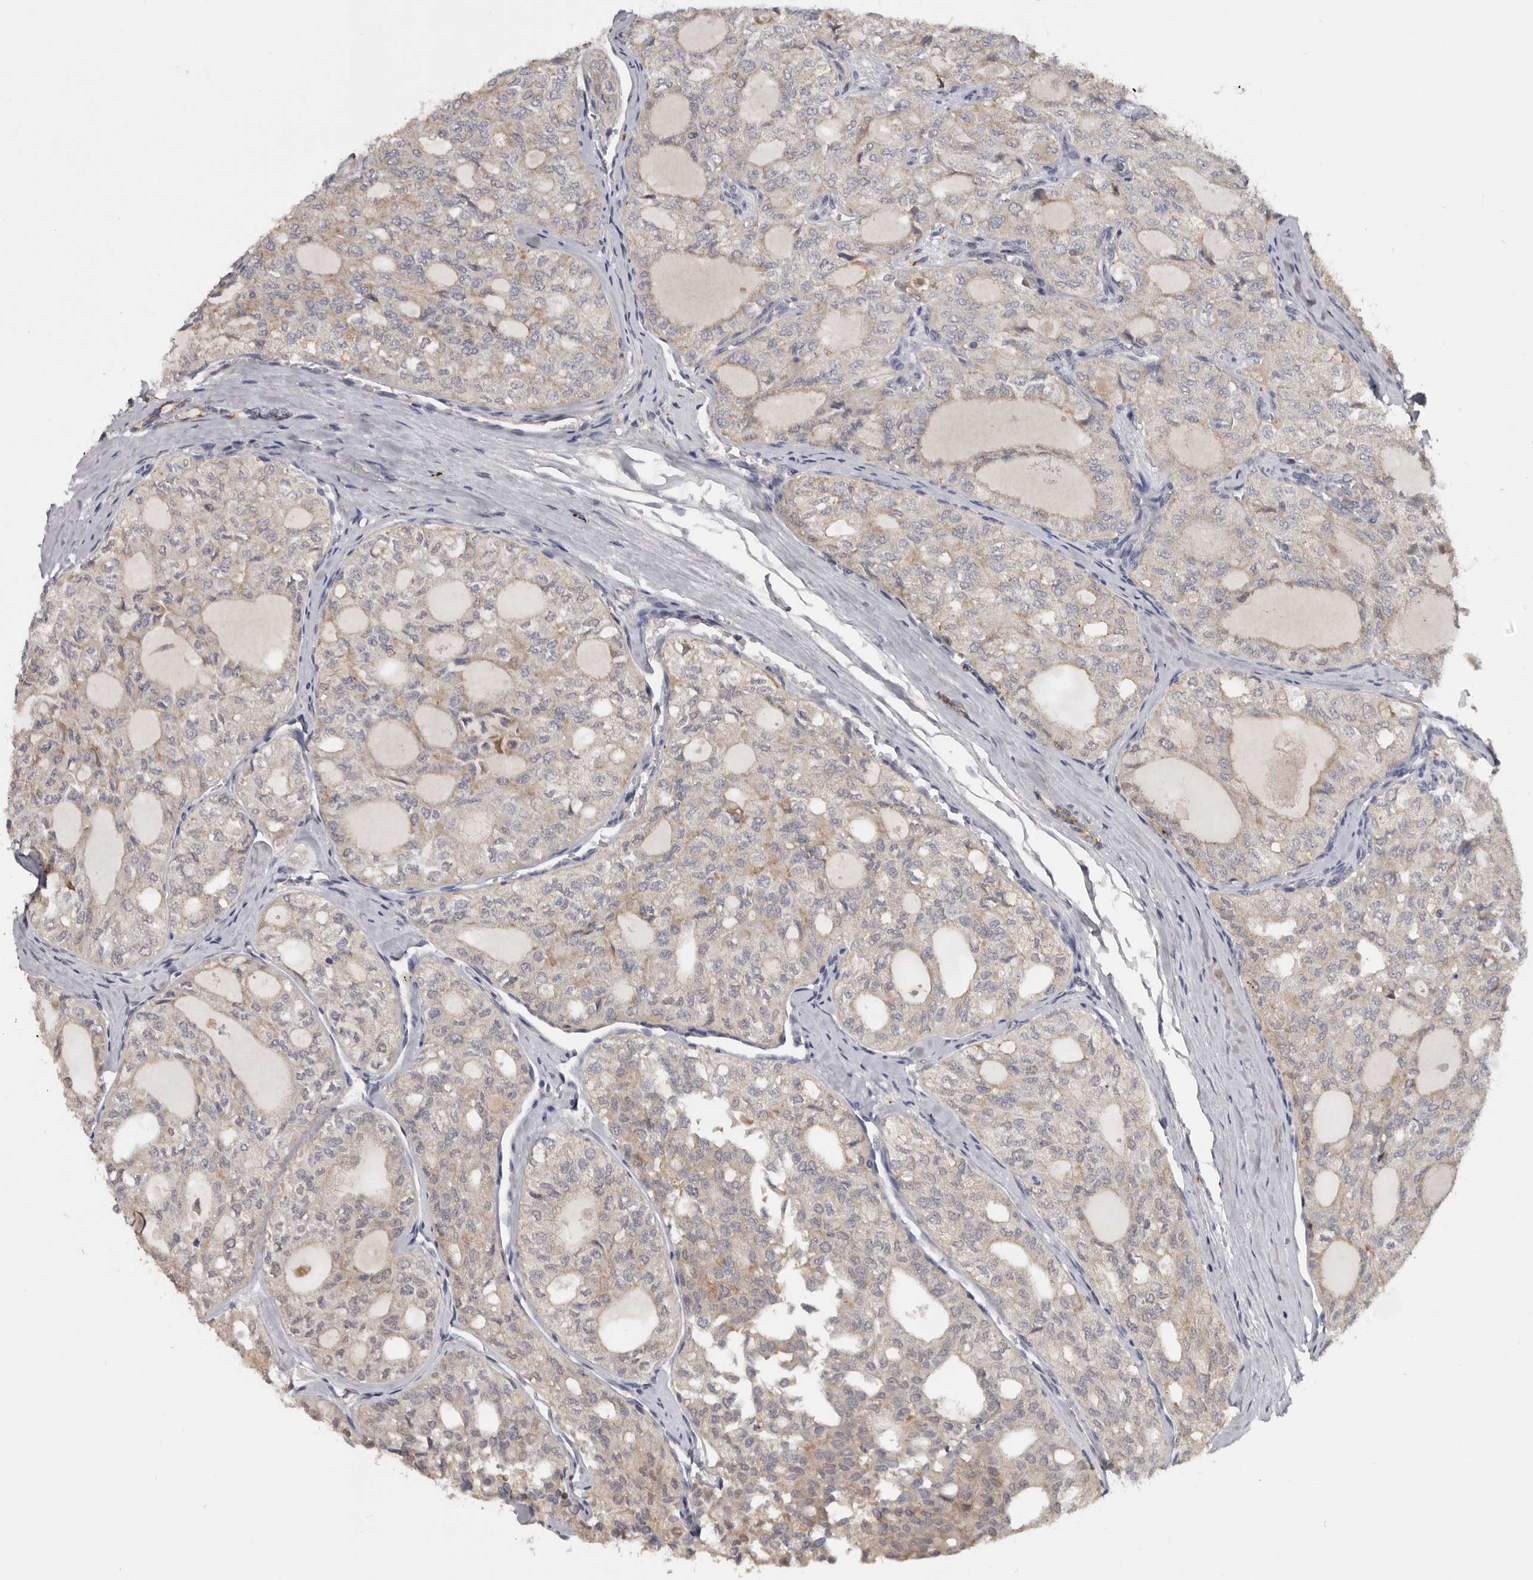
{"staining": {"intensity": "weak", "quantity": "25%-75%", "location": "cytoplasmic/membranous"}, "tissue": "thyroid cancer", "cell_type": "Tumor cells", "image_type": "cancer", "snomed": [{"axis": "morphology", "description": "Follicular adenoma carcinoma, NOS"}, {"axis": "topography", "description": "Thyroid gland"}], "caption": "Immunohistochemical staining of human thyroid cancer shows low levels of weak cytoplasmic/membranous protein staining in about 25%-75% of tumor cells. (IHC, brightfield microscopy, high magnification).", "gene": "DAP", "patient": {"sex": "male", "age": 75}}